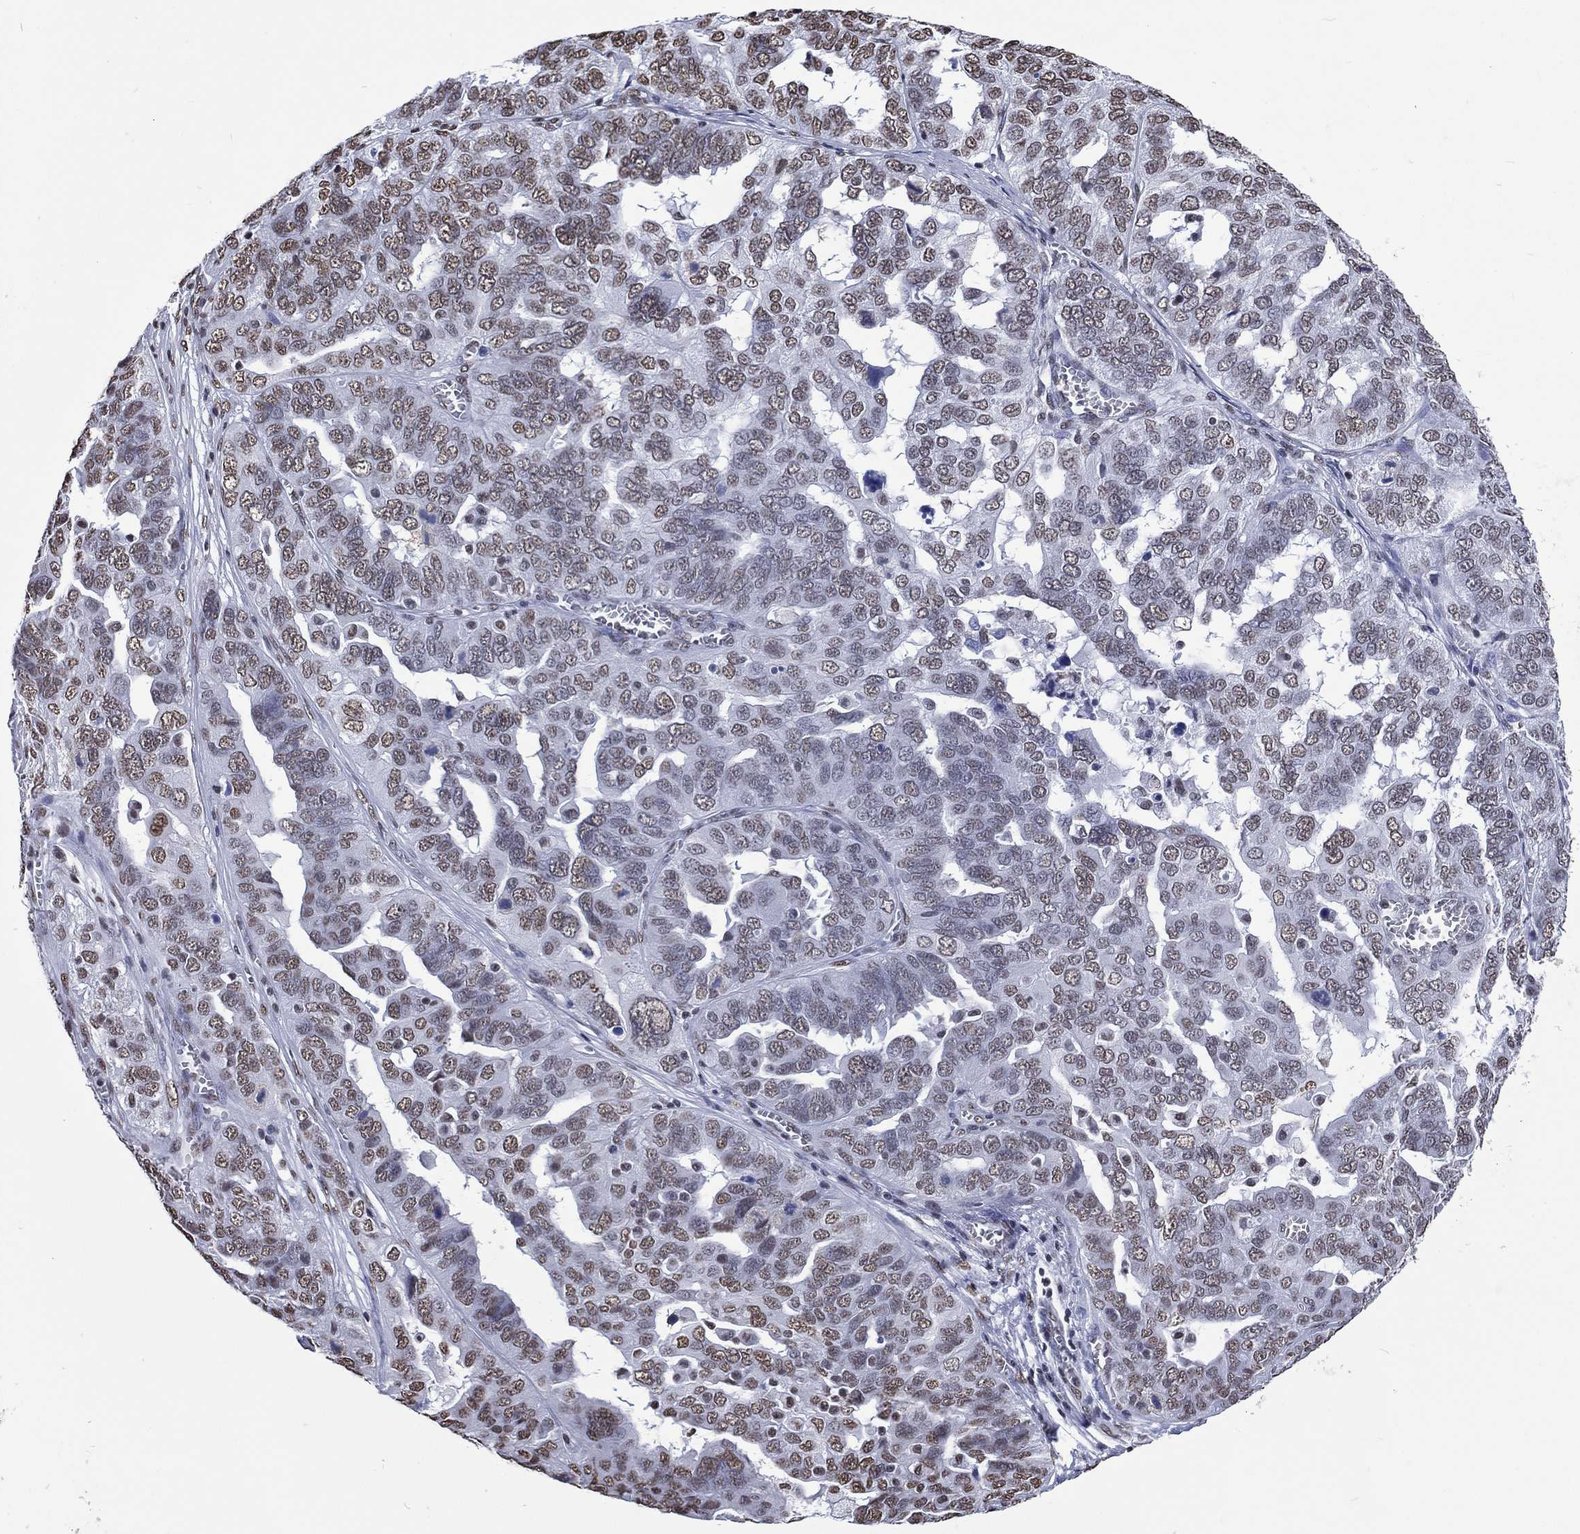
{"staining": {"intensity": "weak", "quantity": "25%-75%", "location": "nuclear"}, "tissue": "ovarian cancer", "cell_type": "Tumor cells", "image_type": "cancer", "snomed": [{"axis": "morphology", "description": "Carcinoma, endometroid"}, {"axis": "topography", "description": "Soft tissue"}, {"axis": "topography", "description": "Ovary"}], "caption": "A histopathology image showing weak nuclear expression in approximately 25%-75% of tumor cells in endometroid carcinoma (ovarian), as visualized by brown immunohistochemical staining.", "gene": "RETREG2", "patient": {"sex": "female", "age": 52}}